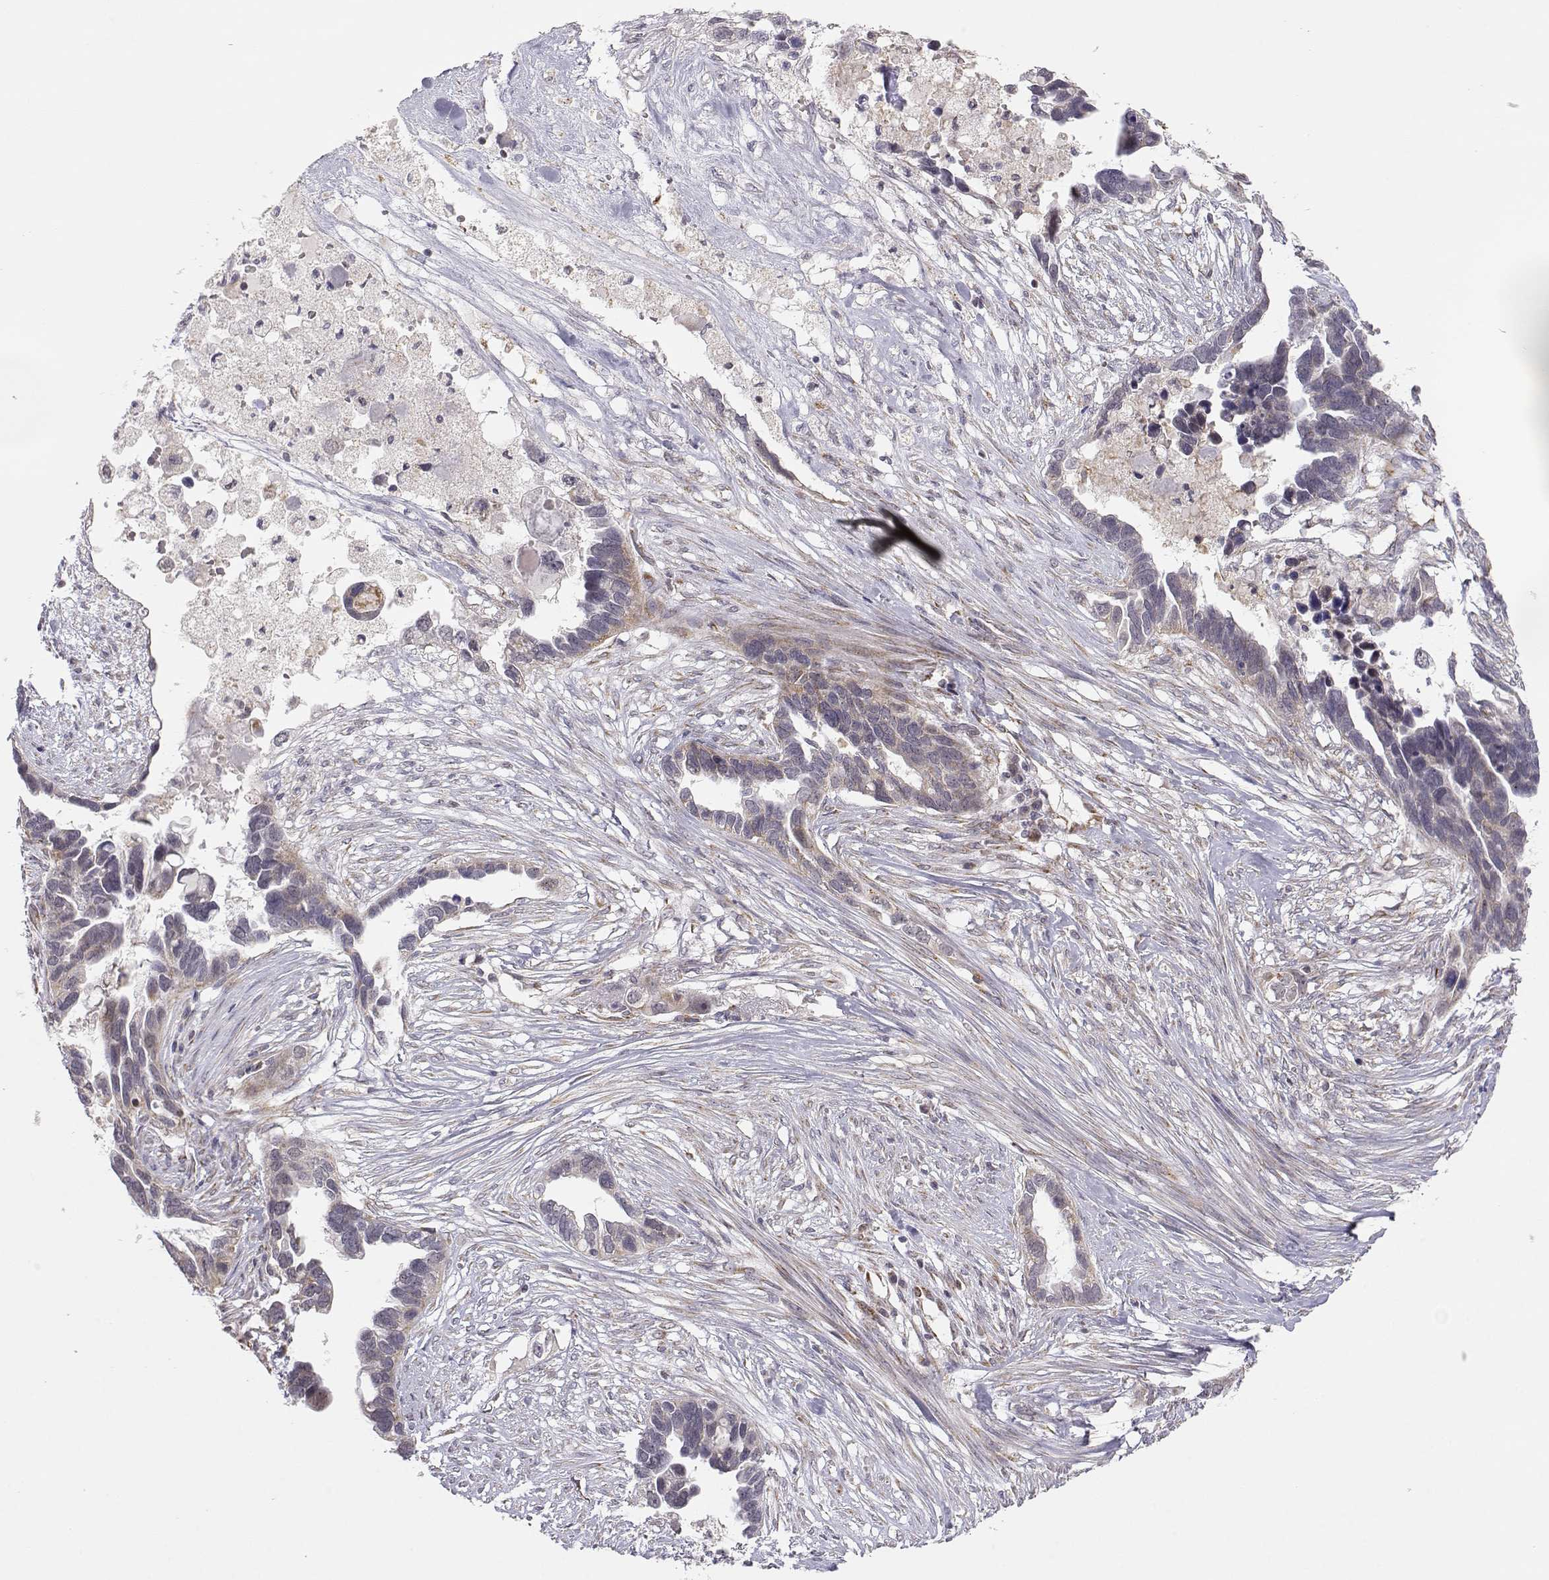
{"staining": {"intensity": "weak", "quantity": ">75%", "location": "cytoplasmic/membranous"}, "tissue": "ovarian cancer", "cell_type": "Tumor cells", "image_type": "cancer", "snomed": [{"axis": "morphology", "description": "Cystadenocarcinoma, serous, NOS"}, {"axis": "topography", "description": "Ovary"}], "caption": "Tumor cells demonstrate low levels of weak cytoplasmic/membranous staining in about >75% of cells in ovarian serous cystadenocarcinoma. (brown staining indicates protein expression, while blue staining denotes nuclei).", "gene": "EXOG", "patient": {"sex": "female", "age": 54}}